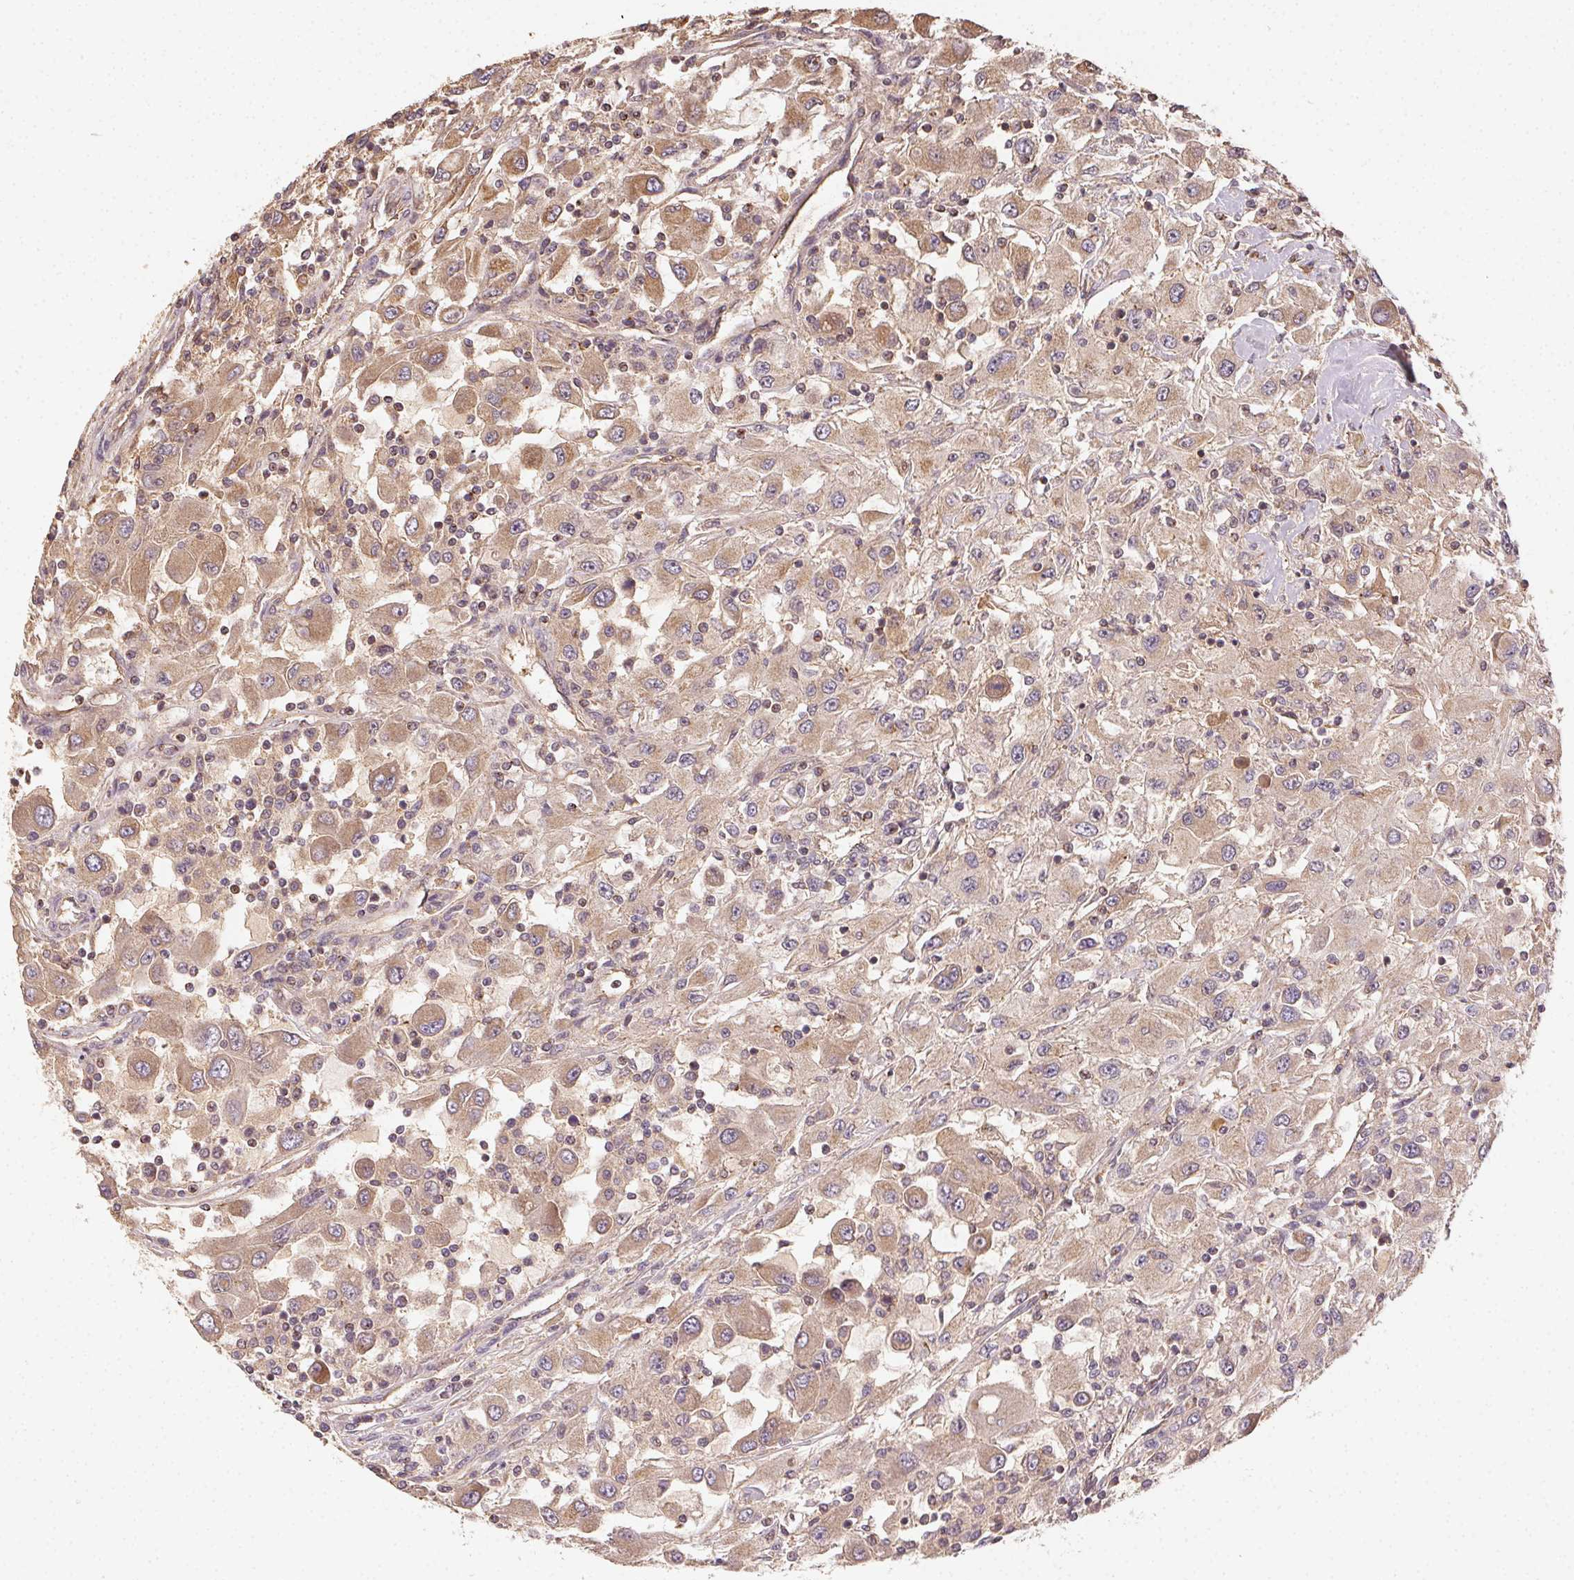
{"staining": {"intensity": "moderate", "quantity": ">75%", "location": "cytoplasmic/membranous"}, "tissue": "renal cancer", "cell_type": "Tumor cells", "image_type": "cancer", "snomed": [{"axis": "morphology", "description": "Adenocarcinoma, NOS"}, {"axis": "topography", "description": "Kidney"}], "caption": "Immunohistochemical staining of human renal cancer exhibits medium levels of moderate cytoplasmic/membranous positivity in approximately >75% of tumor cells.", "gene": "RALA", "patient": {"sex": "female", "age": 67}}